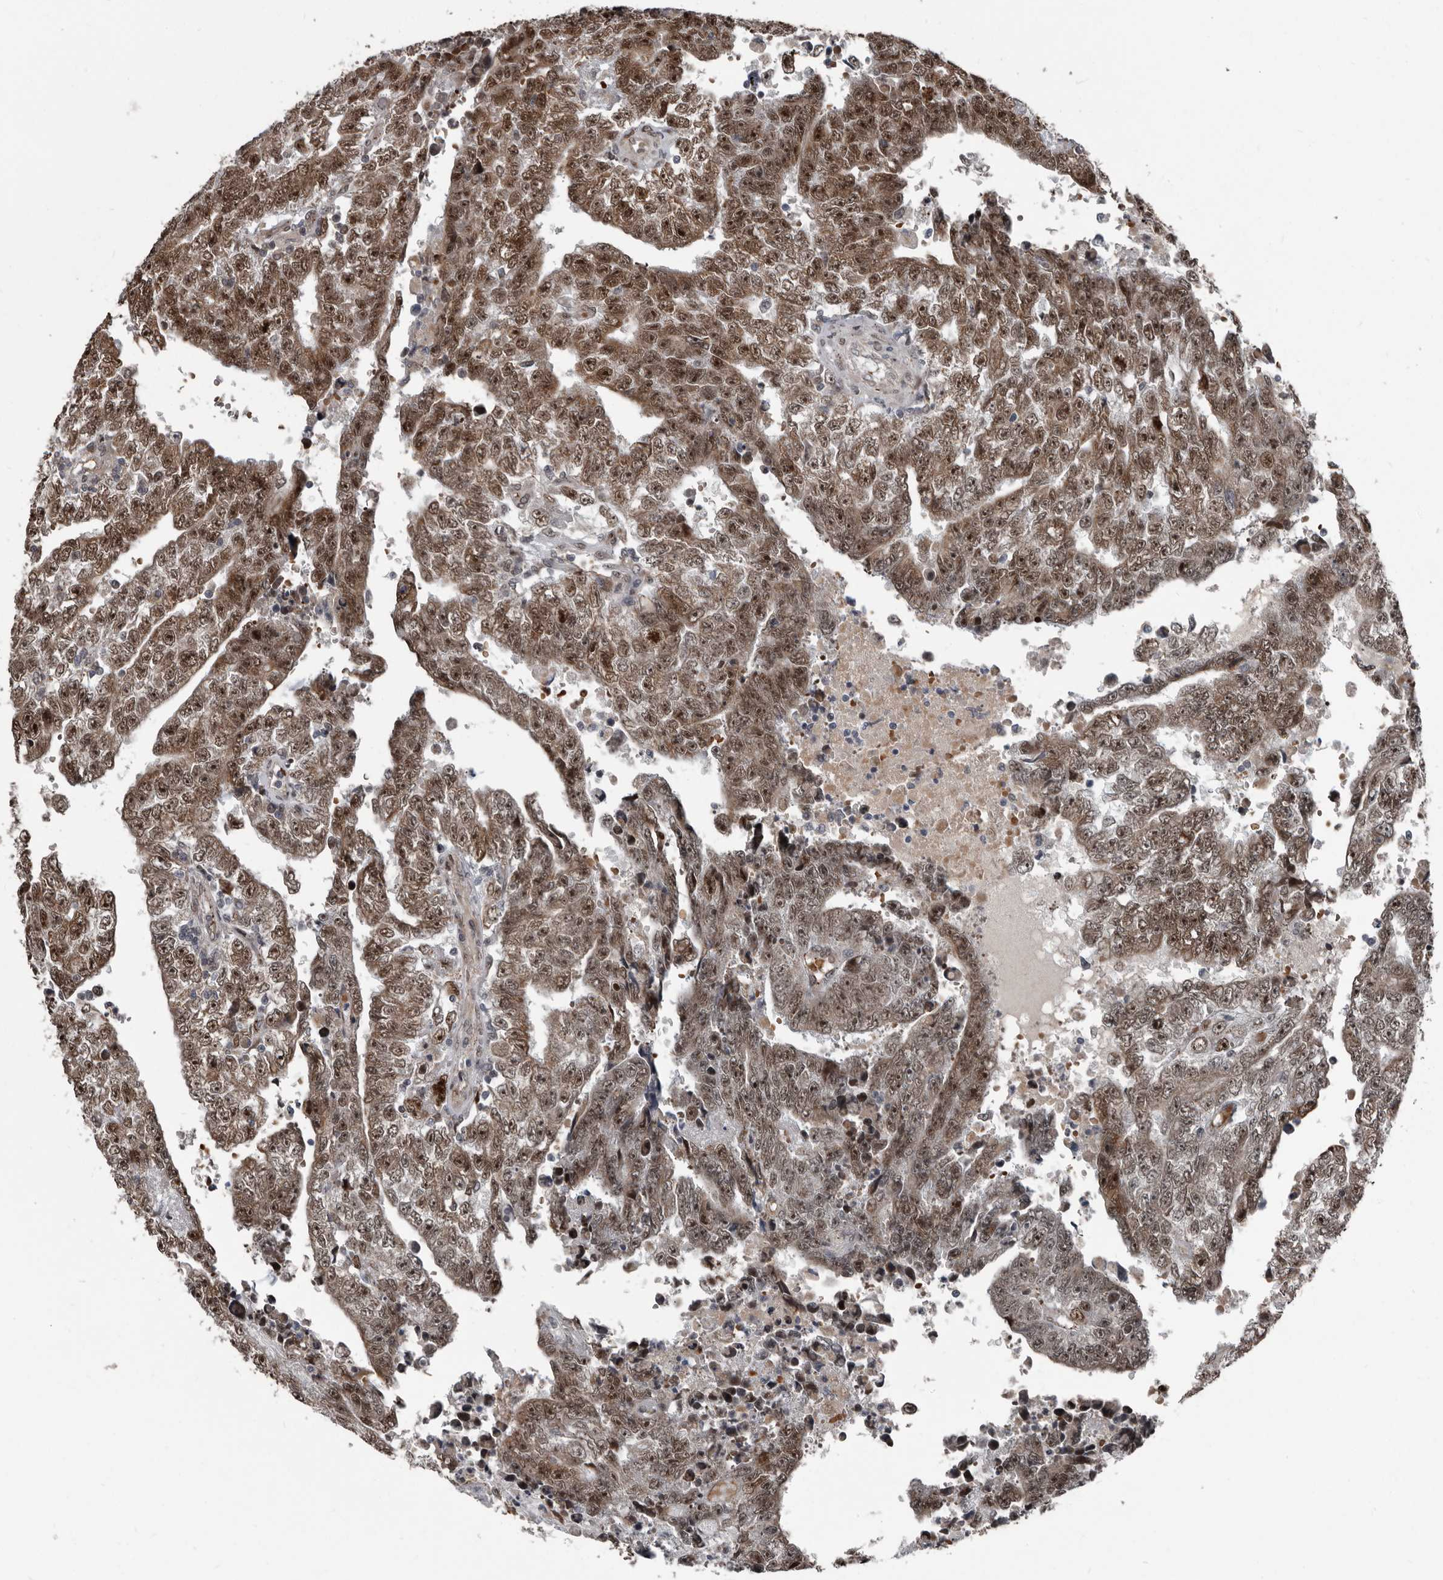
{"staining": {"intensity": "moderate", "quantity": ">75%", "location": "nuclear"}, "tissue": "testis cancer", "cell_type": "Tumor cells", "image_type": "cancer", "snomed": [{"axis": "morphology", "description": "Carcinoma, Embryonal, NOS"}, {"axis": "topography", "description": "Testis"}], "caption": "There is medium levels of moderate nuclear expression in tumor cells of testis embryonal carcinoma, as demonstrated by immunohistochemical staining (brown color).", "gene": "CHD1L", "patient": {"sex": "male", "age": 25}}